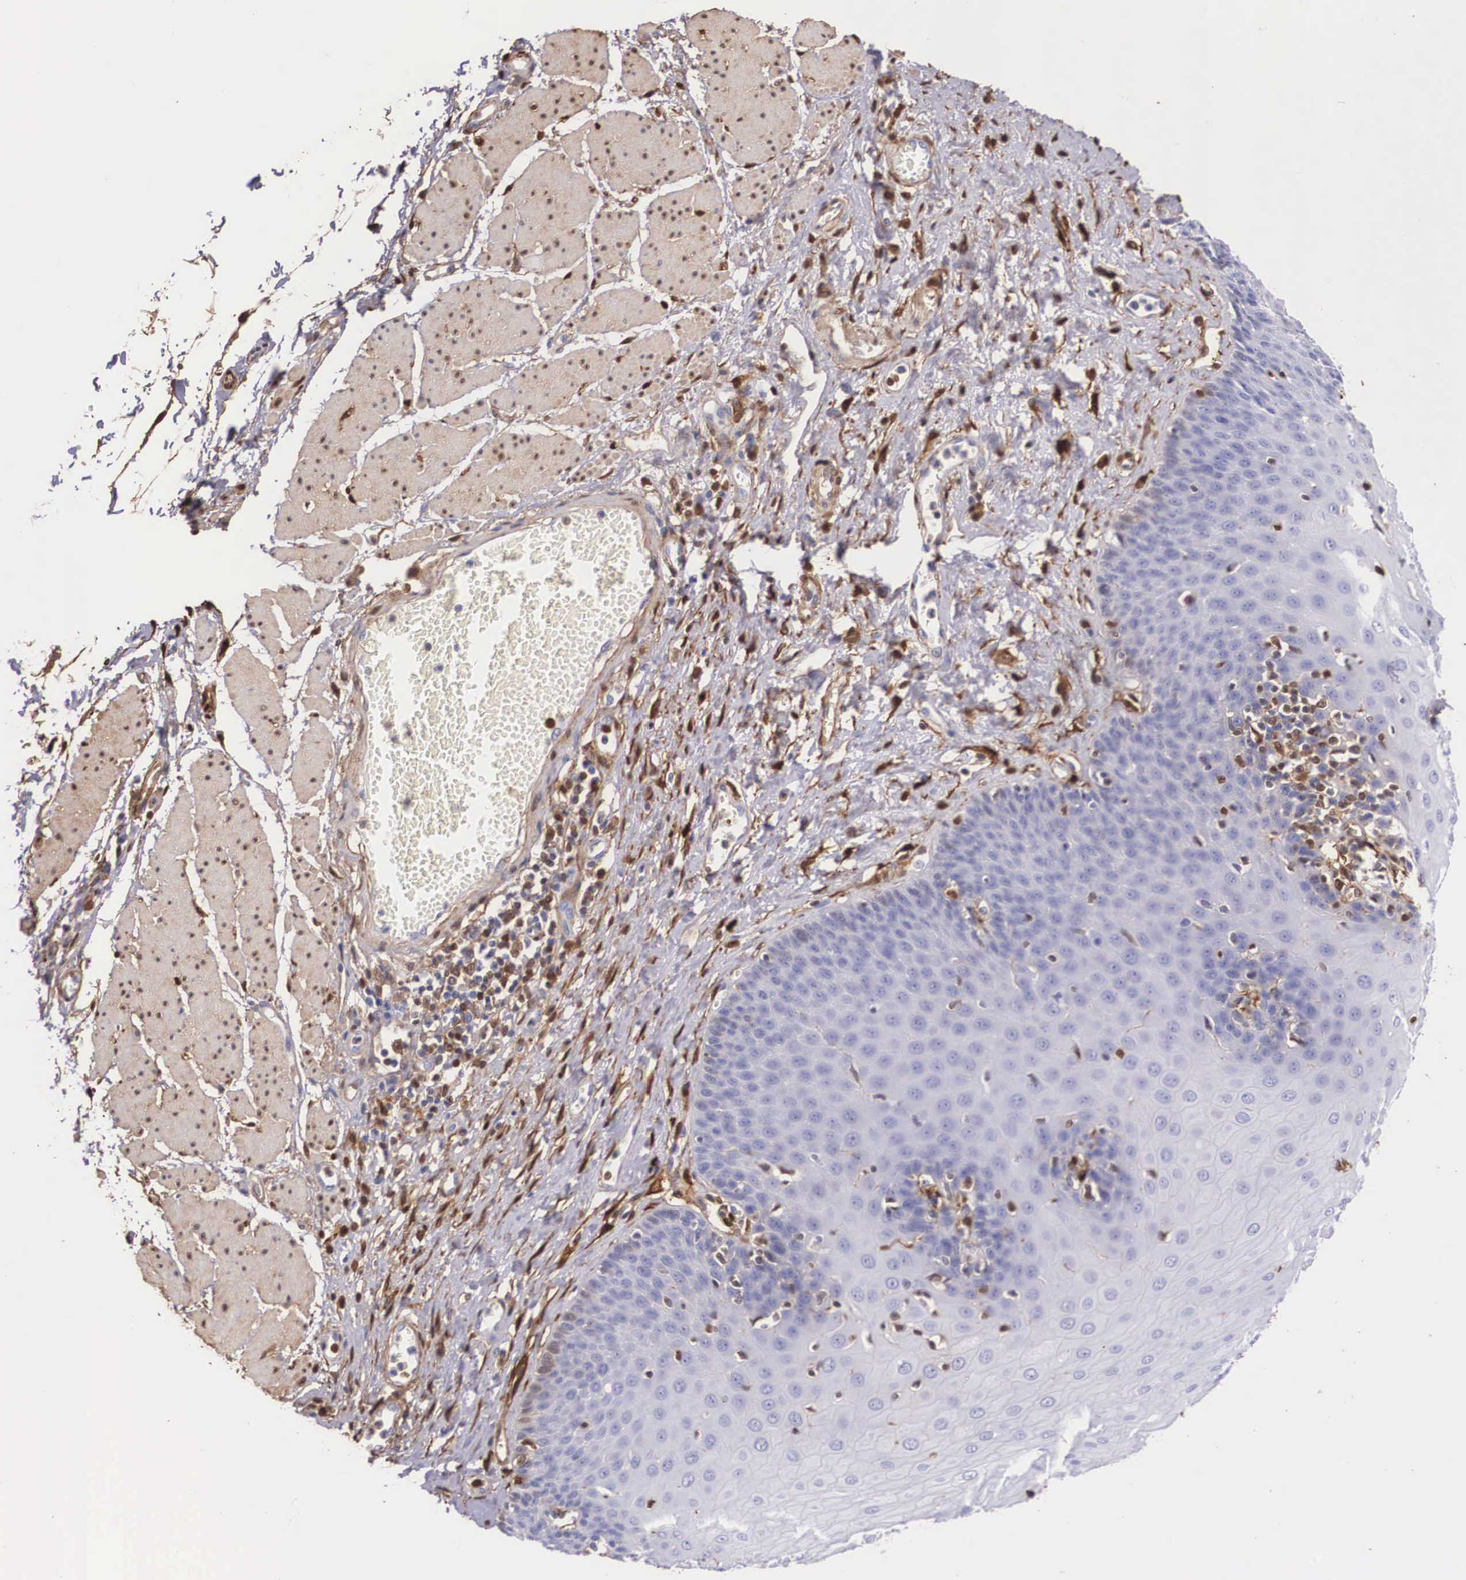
{"staining": {"intensity": "negative", "quantity": "none", "location": "none"}, "tissue": "esophagus", "cell_type": "Squamous epithelial cells", "image_type": "normal", "snomed": [{"axis": "morphology", "description": "Normal tissue, NOS"}, {"axis": "topography", "description": "Esophagus"}], "caption": "Esophagus stained for a protein using IHC demonstrates no staining squamous epithelial cells.", "gene": "LGALS1", "patient": {"sex": "male", "age": 65}}